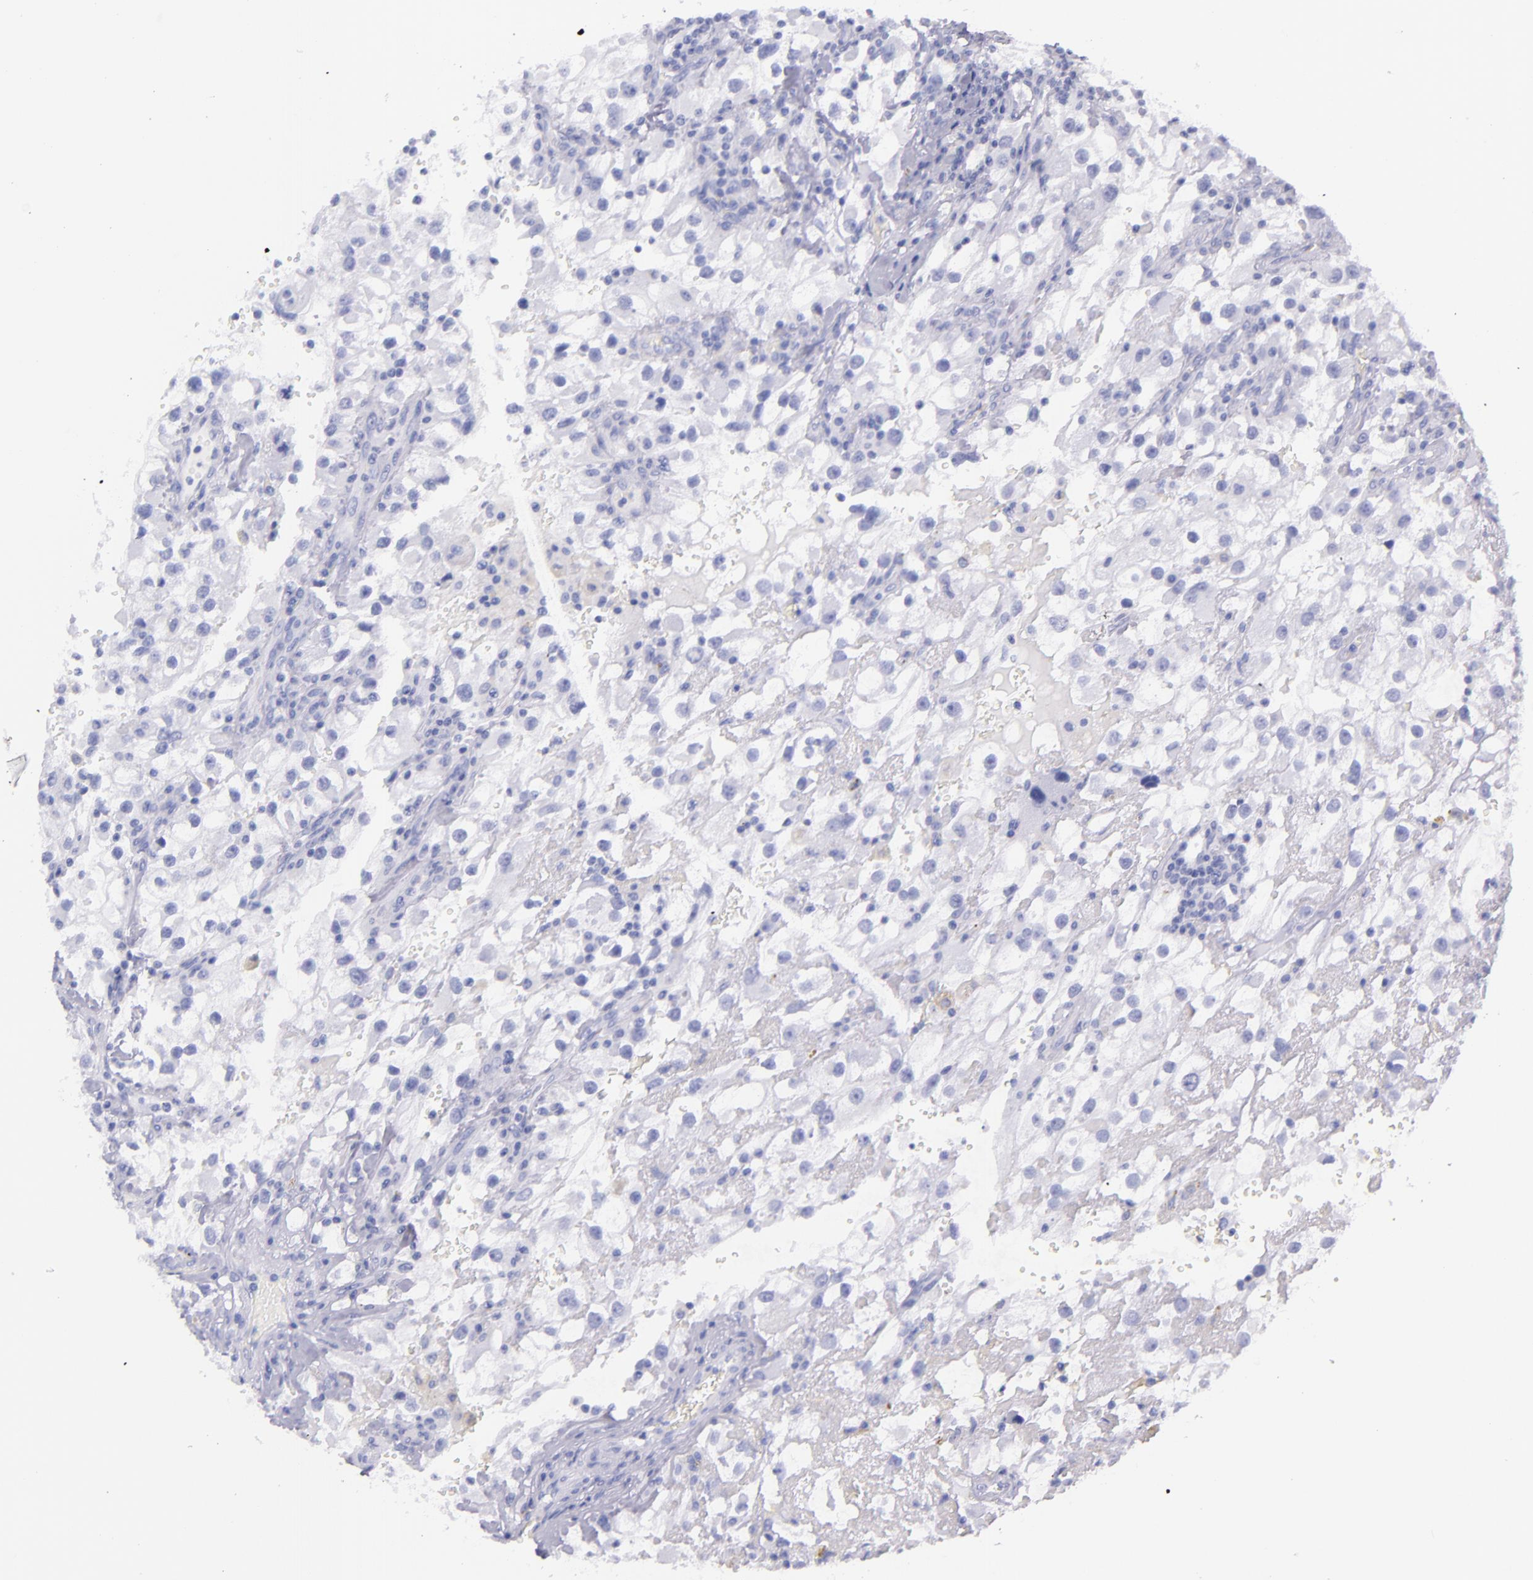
{"staining": {"intensity": "negative", "quantity": "none", "location": "none"}, "tissue": "renal cancer", "cell_type": "Tumor cells", "image_type": "cancer", "snomed": [{"axis": "morphology", "description": "Adenocarcinoma, NOS"}, {"axis": "topography", "description": "Kidney"}], "caption": "The immunohistochemistry (IHC) image has no significant positivity in tumor cells of renal adenocarcinoma tissue.", "gene": "SFTPA2", "patient": {"sex": "female", "age": 52}}